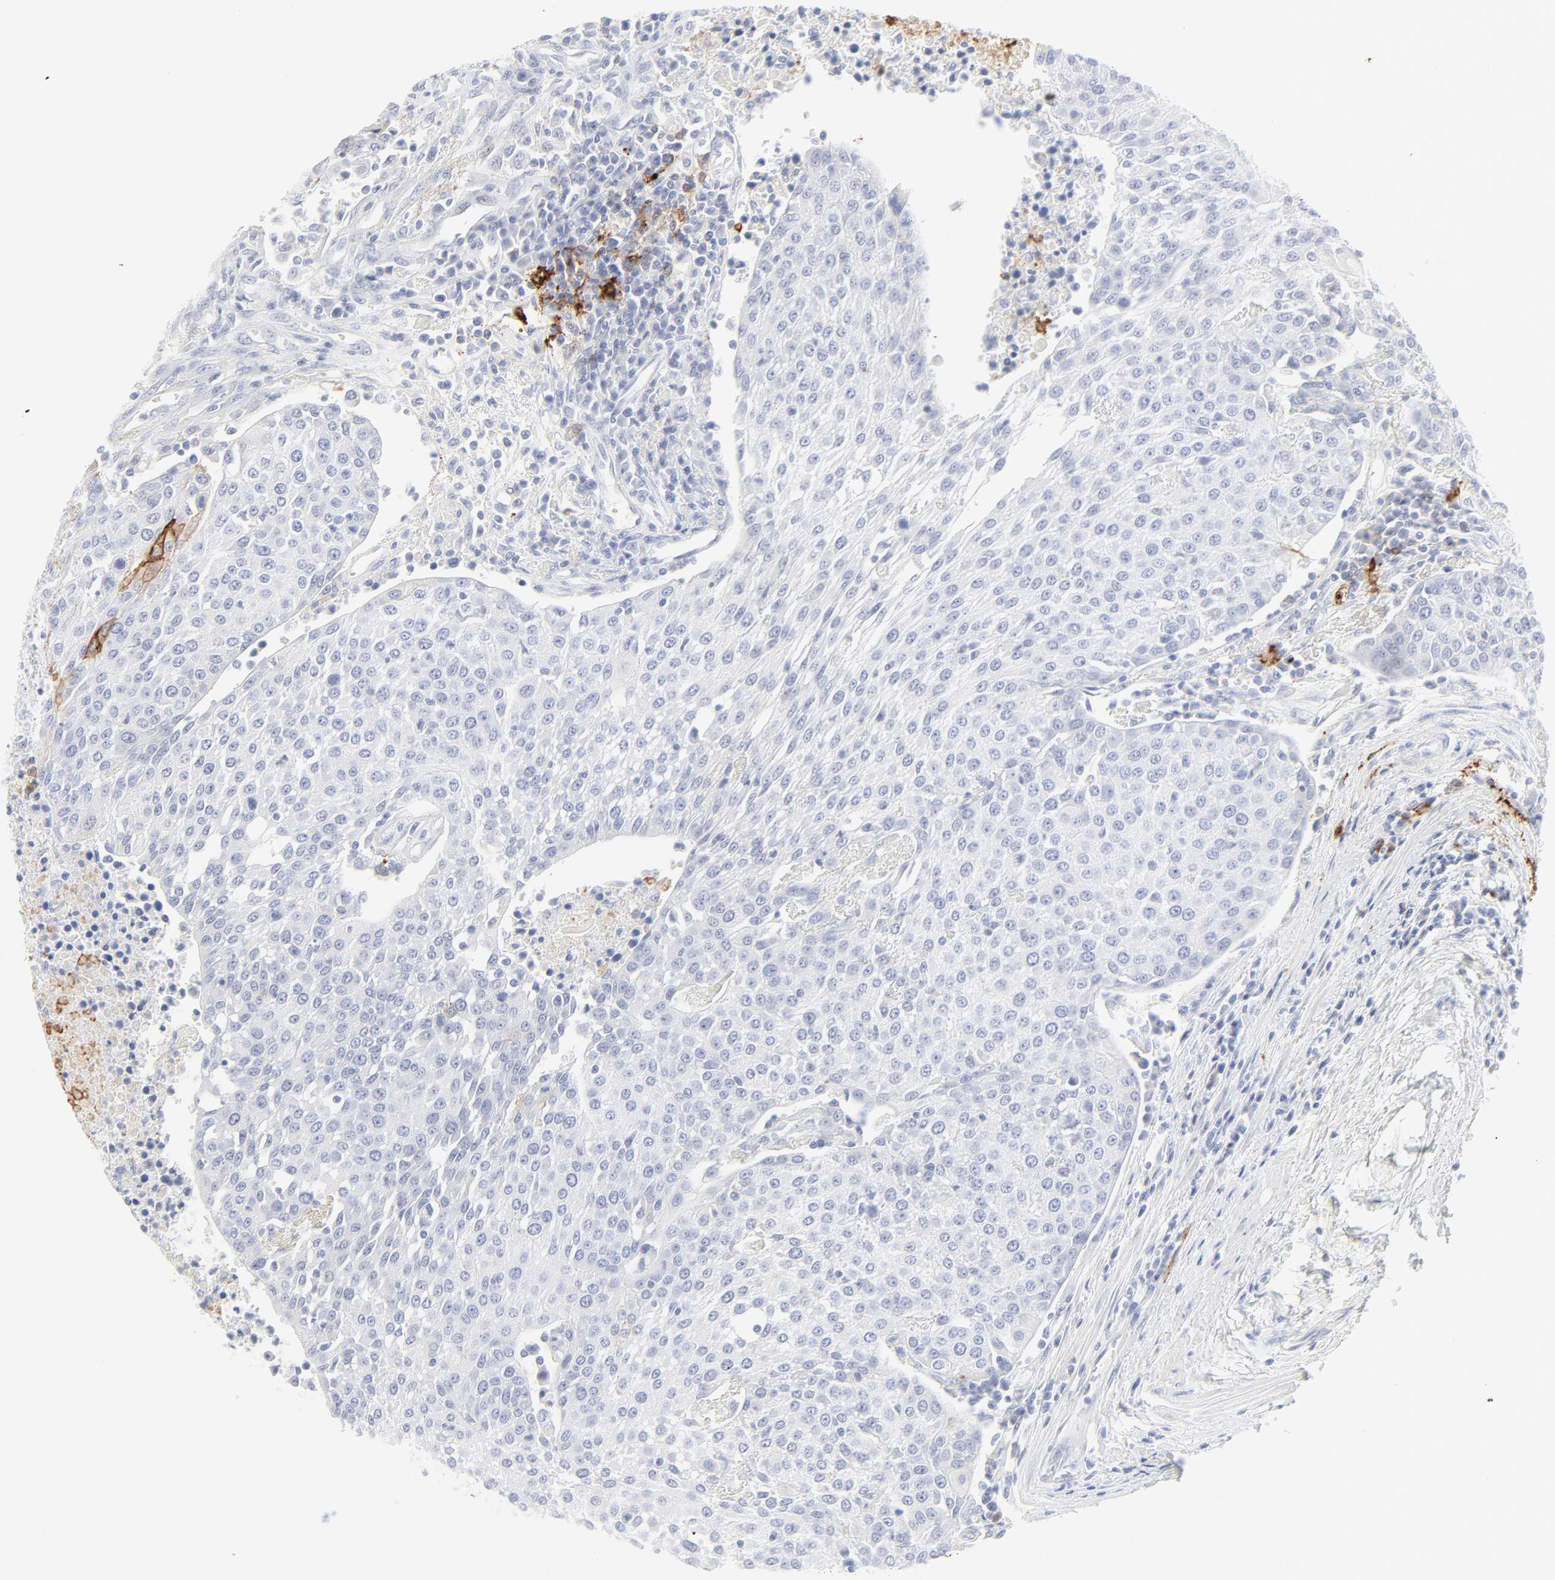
{"staining": {"intensity": "negative", "quantity": "none", "location": "none"}, "tissue": "urothelial cancer", "cell_type": "Tumor cells", "image_type": "cancer", "snomed": [{"axis": "morphology", "description": "Urothelial carcinoma, High grade"}, {"axis": "topography", "description": "Urinary bladder"}], "caption": "A high-resolution photomicrograph shows IHC staining of urothelial carcinoma (high-grade), which displays no significant positivity in tumor cells.", "gene": "CCR7", "patient": {"sex": "female", "age": 85}}